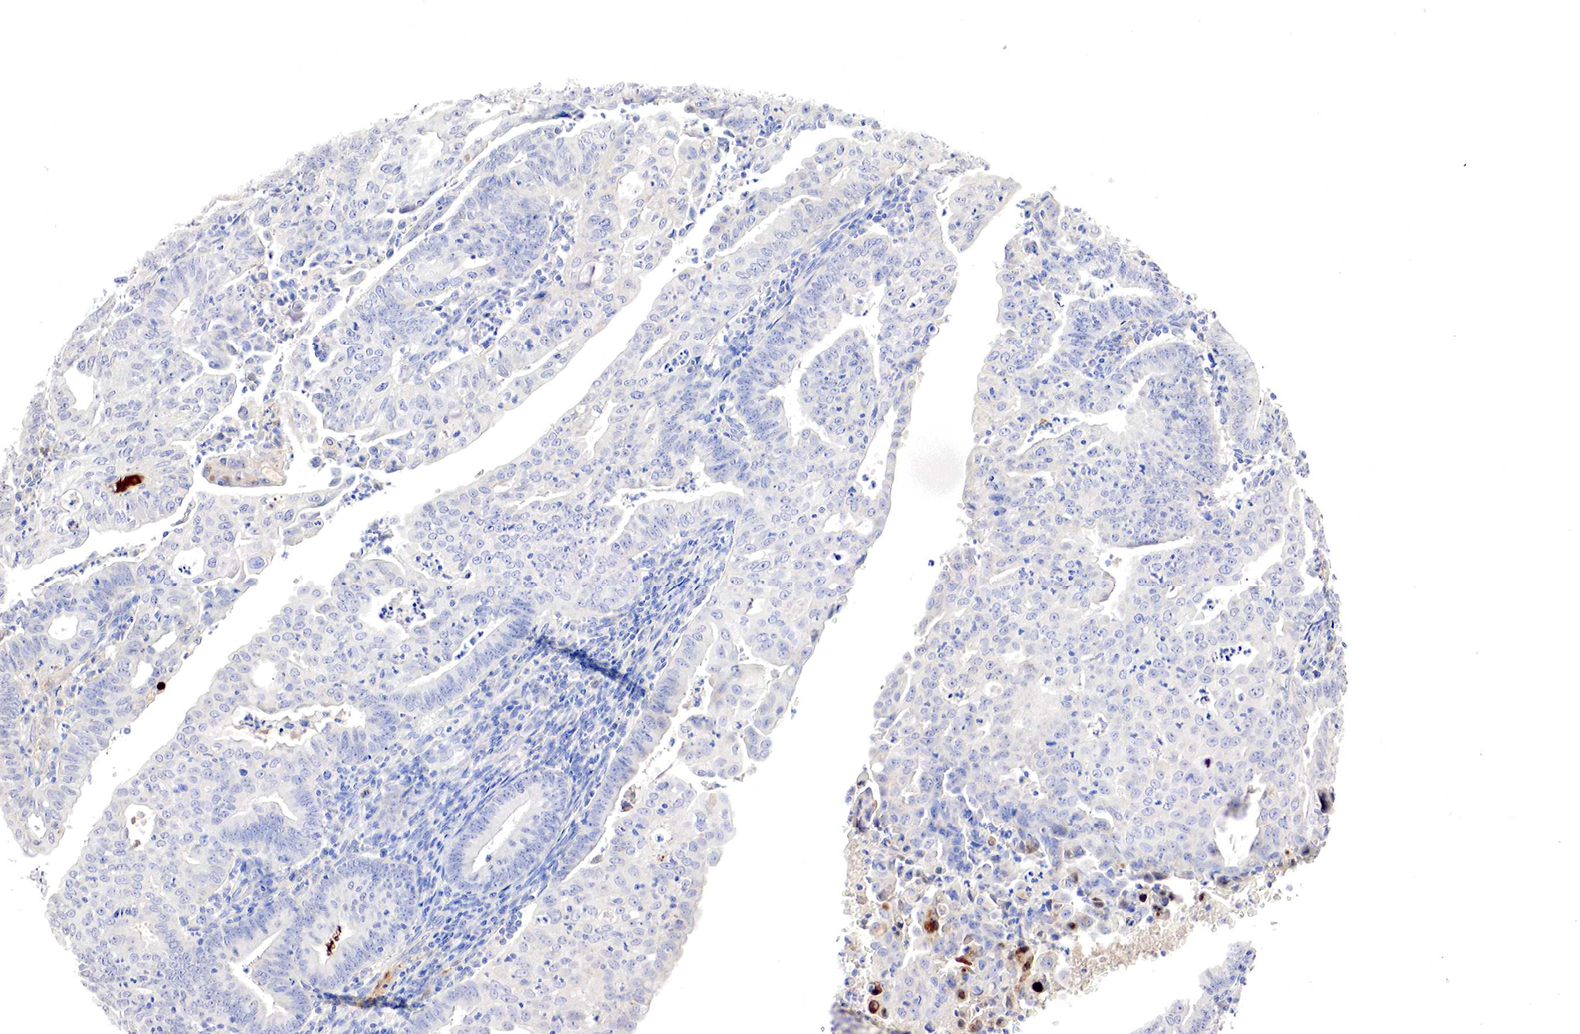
{"staining": {"intensity": "negative", "quantity": "none", "location": "none"}, "tissue": "endometrial cancer", "cell_type": "Tumor cells", "image_type": "cancer", "snomed": [{"axis": "morphology", "description": "Adenocarcinoma, NOS"}, {"axis": "topography", "description": "Endometrium"}], "caption": "IHC histopathology image of endometrial cancer (adenocarcinoma) stained for a protein (brown), which demonstrates no expression in tumor cells. The staining was performed using DAB to visualize the protein expression in brown, while the nuclei were stained in blue with hematoxylin (Magnification: 20x).", "gene": "GATA1", "patient": {"sex": "female", "age": 60}}